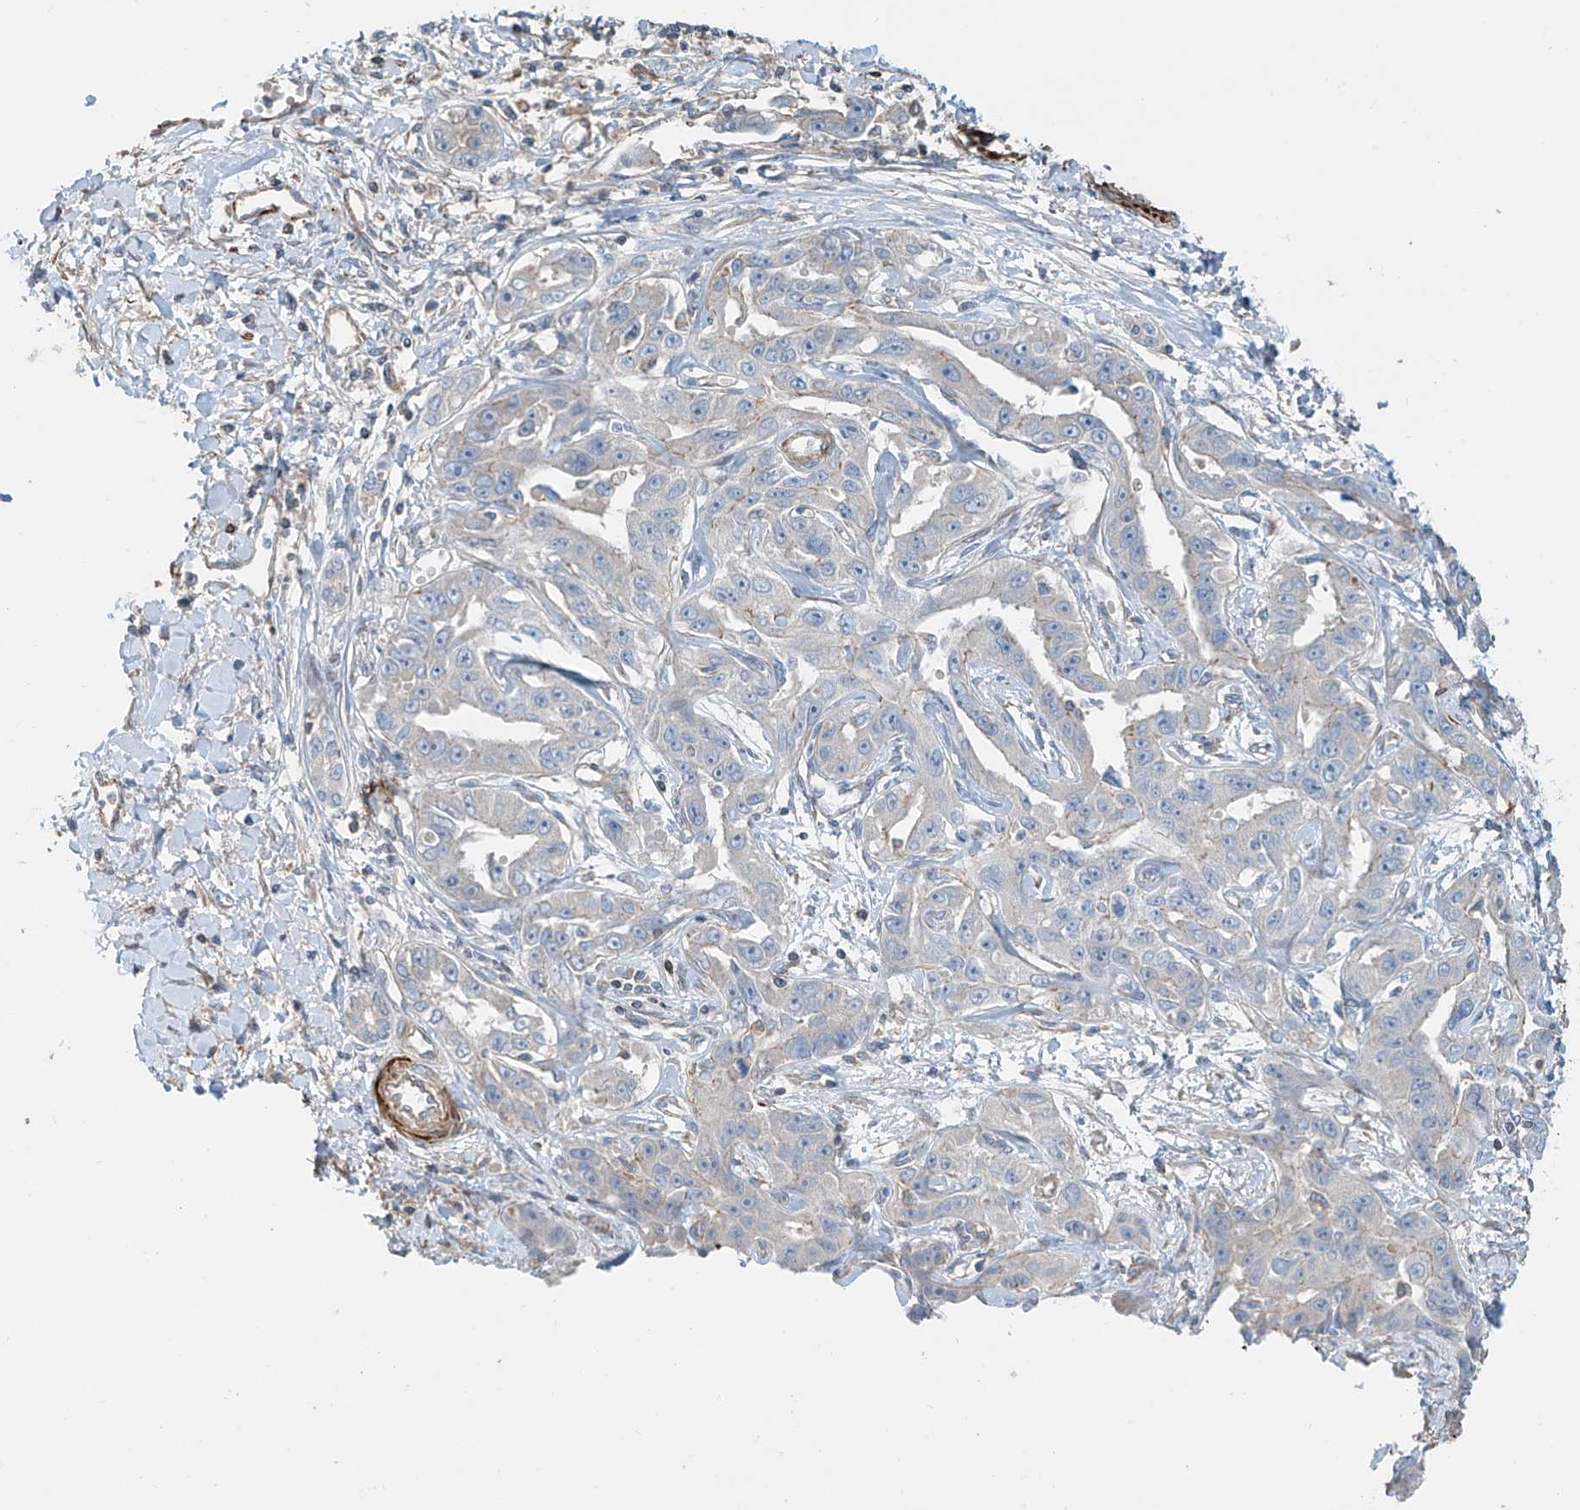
{"staining": {"intensity": "negative", "quantity": "none", "location": "none"}, "tissue": "liver cancer", "cell_type": "Tumor cells", "image_type": "cancer", "snomed": [{"axis": "morphology", "description": "Cholangiocarcinoma"}, {"axis": "topography", "description": "Liver"}], "caption": "The IHC micrograph has no significant expression in tumor cells of liver cancer tissue.", "gene": "SH3BGRL3", "patient": {"sex": "male", "age": 59}}